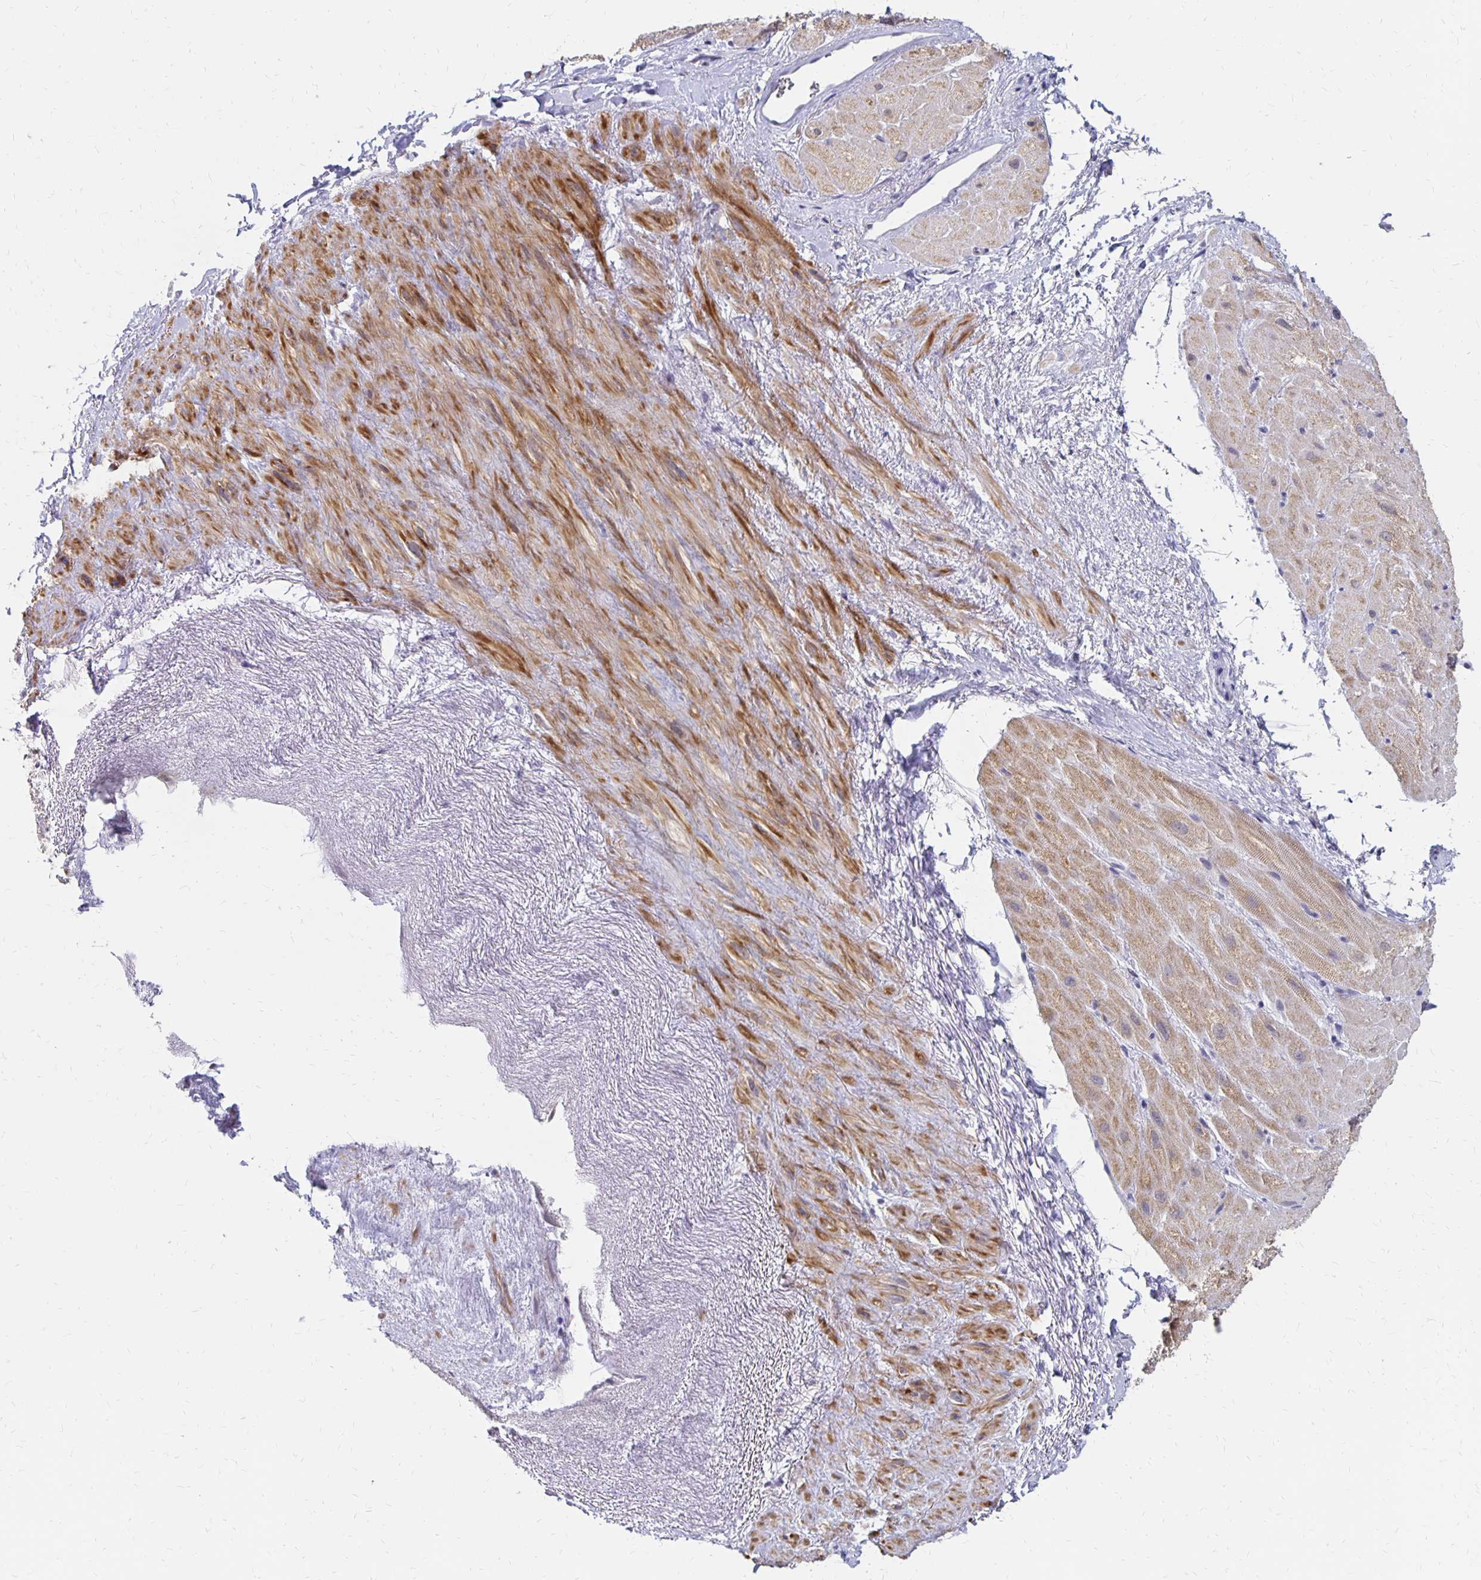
{"staining": {"intensity": "moderate", "quantity": ">75%", "location": "cytoplasmic/membranous"}, "tissue": "heart muscle", "cell_type": "Cardiomyocytes", "image_type": "normal", "snomed": [{"axis": "morphology", "description": "Normal tissue, NOS"}, {"axis": "topography", "description": "Heart"}], "caption": "Immunohistochemical staining of benign human heart muscle shows moderate cytoplasmic/membranous protein positivity in approximately >75% of cardiomyocytes.", "gene": "ATOSB", "patient": {"sex": "male", "age": 62}}